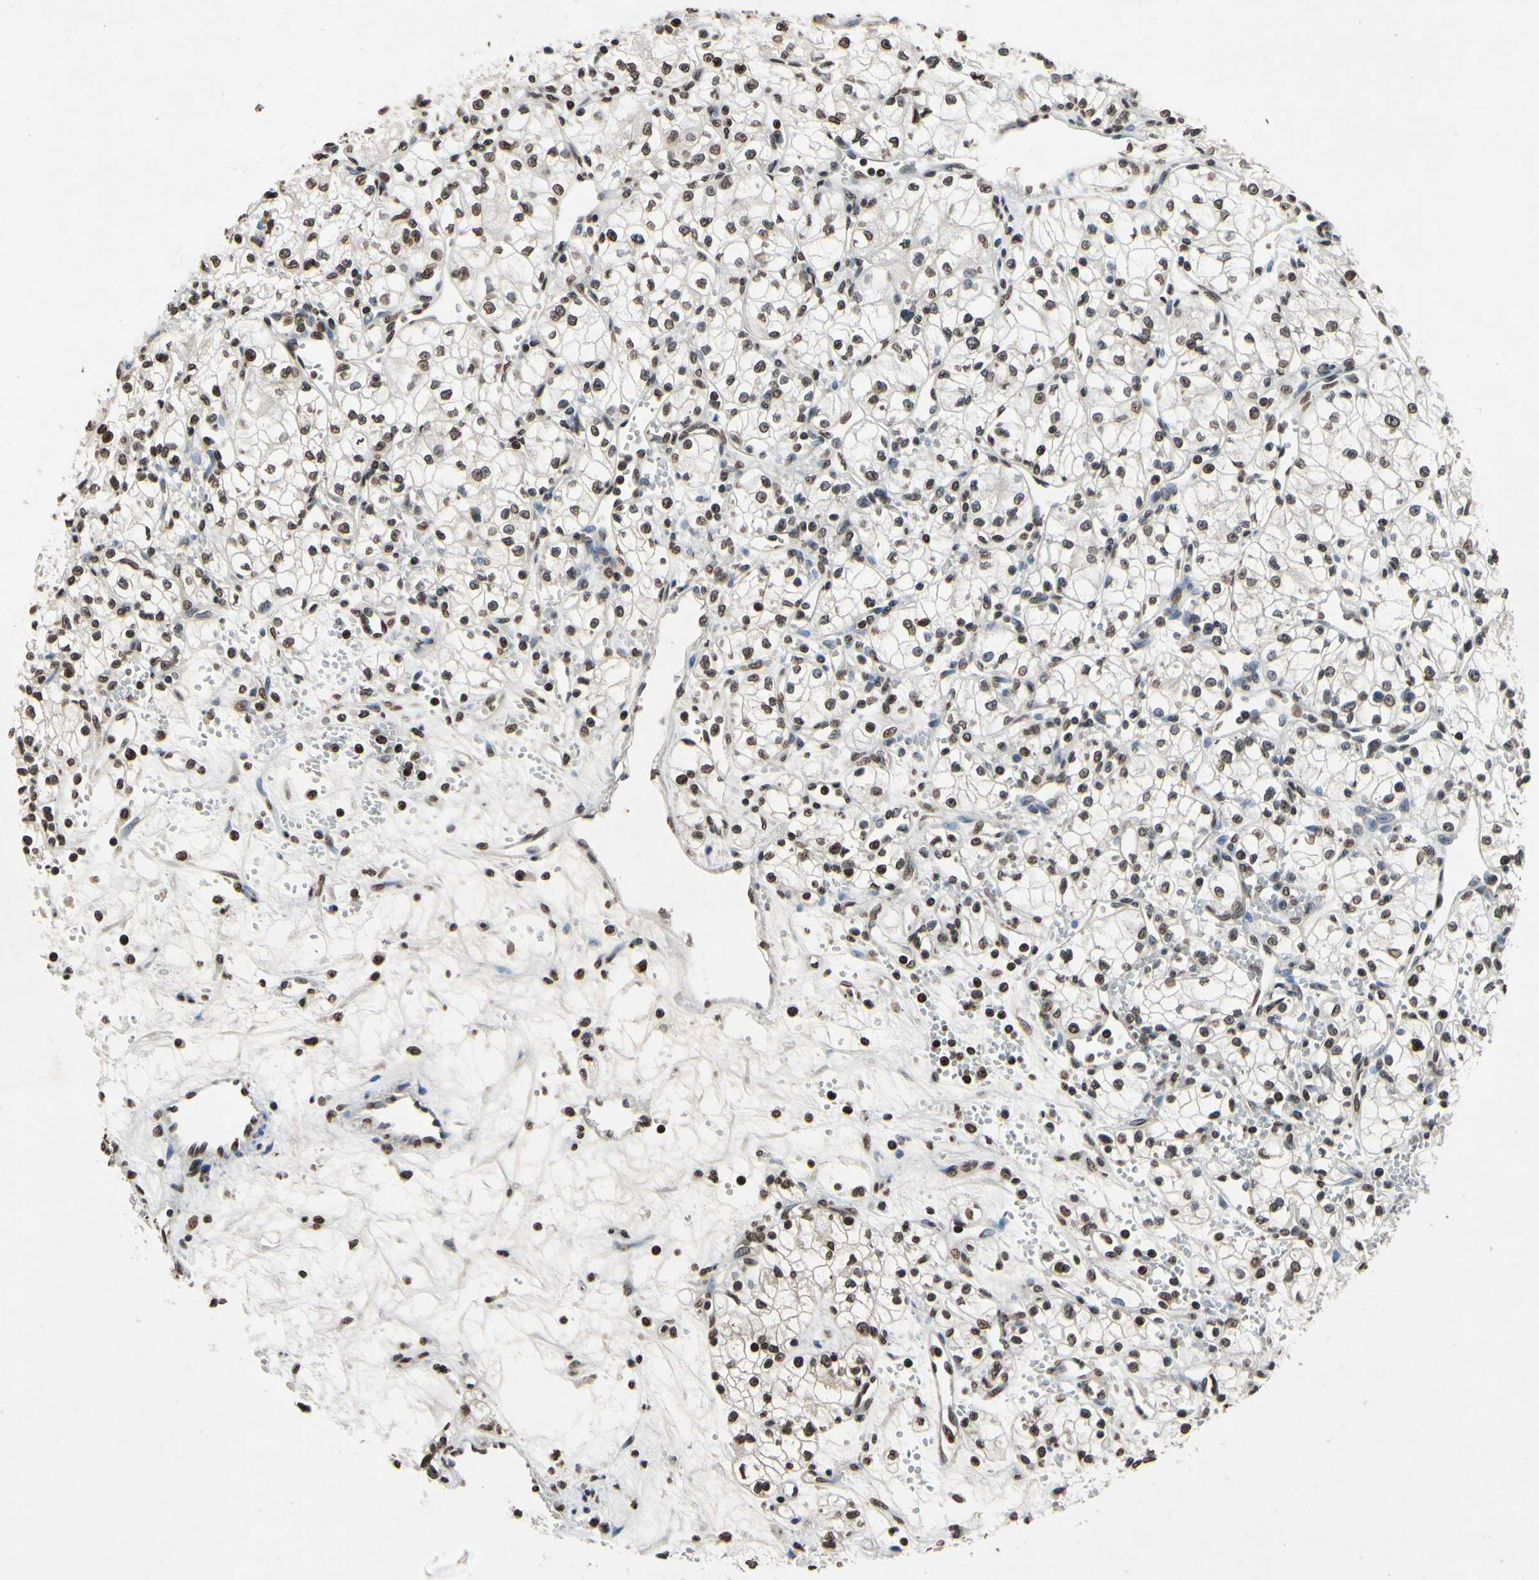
{"staining": {"intensity": "weak", "quantity": ">75%", "location": "nuclear"}, "tissue": "renal cancer", "cell_type": "Tumor cells", "image_type": "cancer", "snomed": [{"axis": "morphology", "description": "Normal tissue, NOS"}, {"axis": "morphology", "description": "Adenocarcinoma, NOS"}, {"axis": "topography", "description": "Kidney"}], "caption": "A low amount of weak nuclear staining is identified in about >75% of tumor cells in renal adenocarcinoma tissue. Nuclei are stained in blue.", "gene": "HIPK2", "patient": {"sex": "male", "age": 59}}